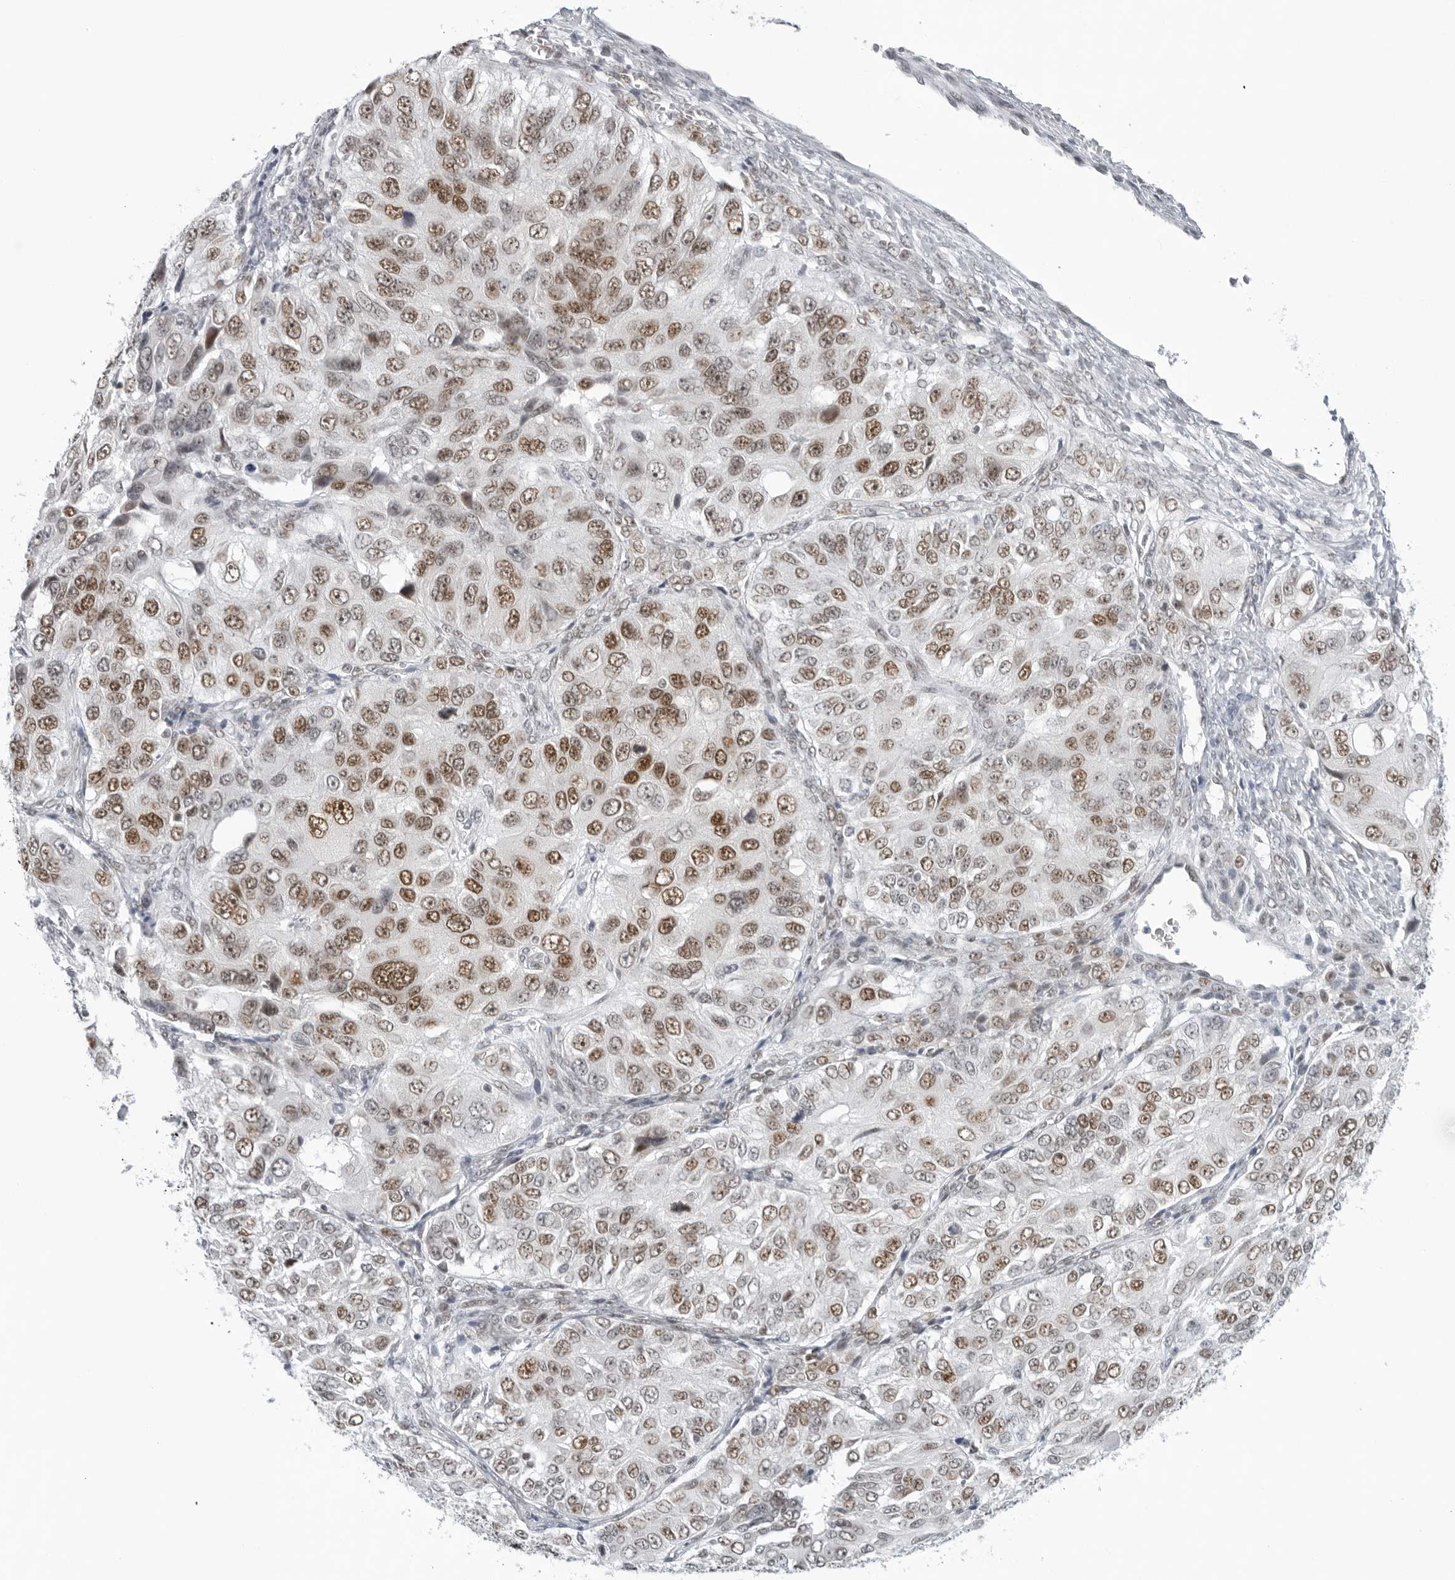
{"staining": {"intensity": "moderate", "quantity": ">75%", "location": "nuclear"}, "tissue": "ovarian cancer", "cell_type": "Tumor cells", "image_type": "cancer", "snomed": [{"axis": "morphology", "description": "Carcinoma, endometroid"}, {"axis": "topography", "description": "Ovary"}], "caption": "A micrograph of ovarian cancer (endometroid carcinoma) stained for a protein demonstrates moderate nuclear brown staining in tumor cells.", "gene": "FOXK2", "patient": {"sex": "female", "age": 51}}